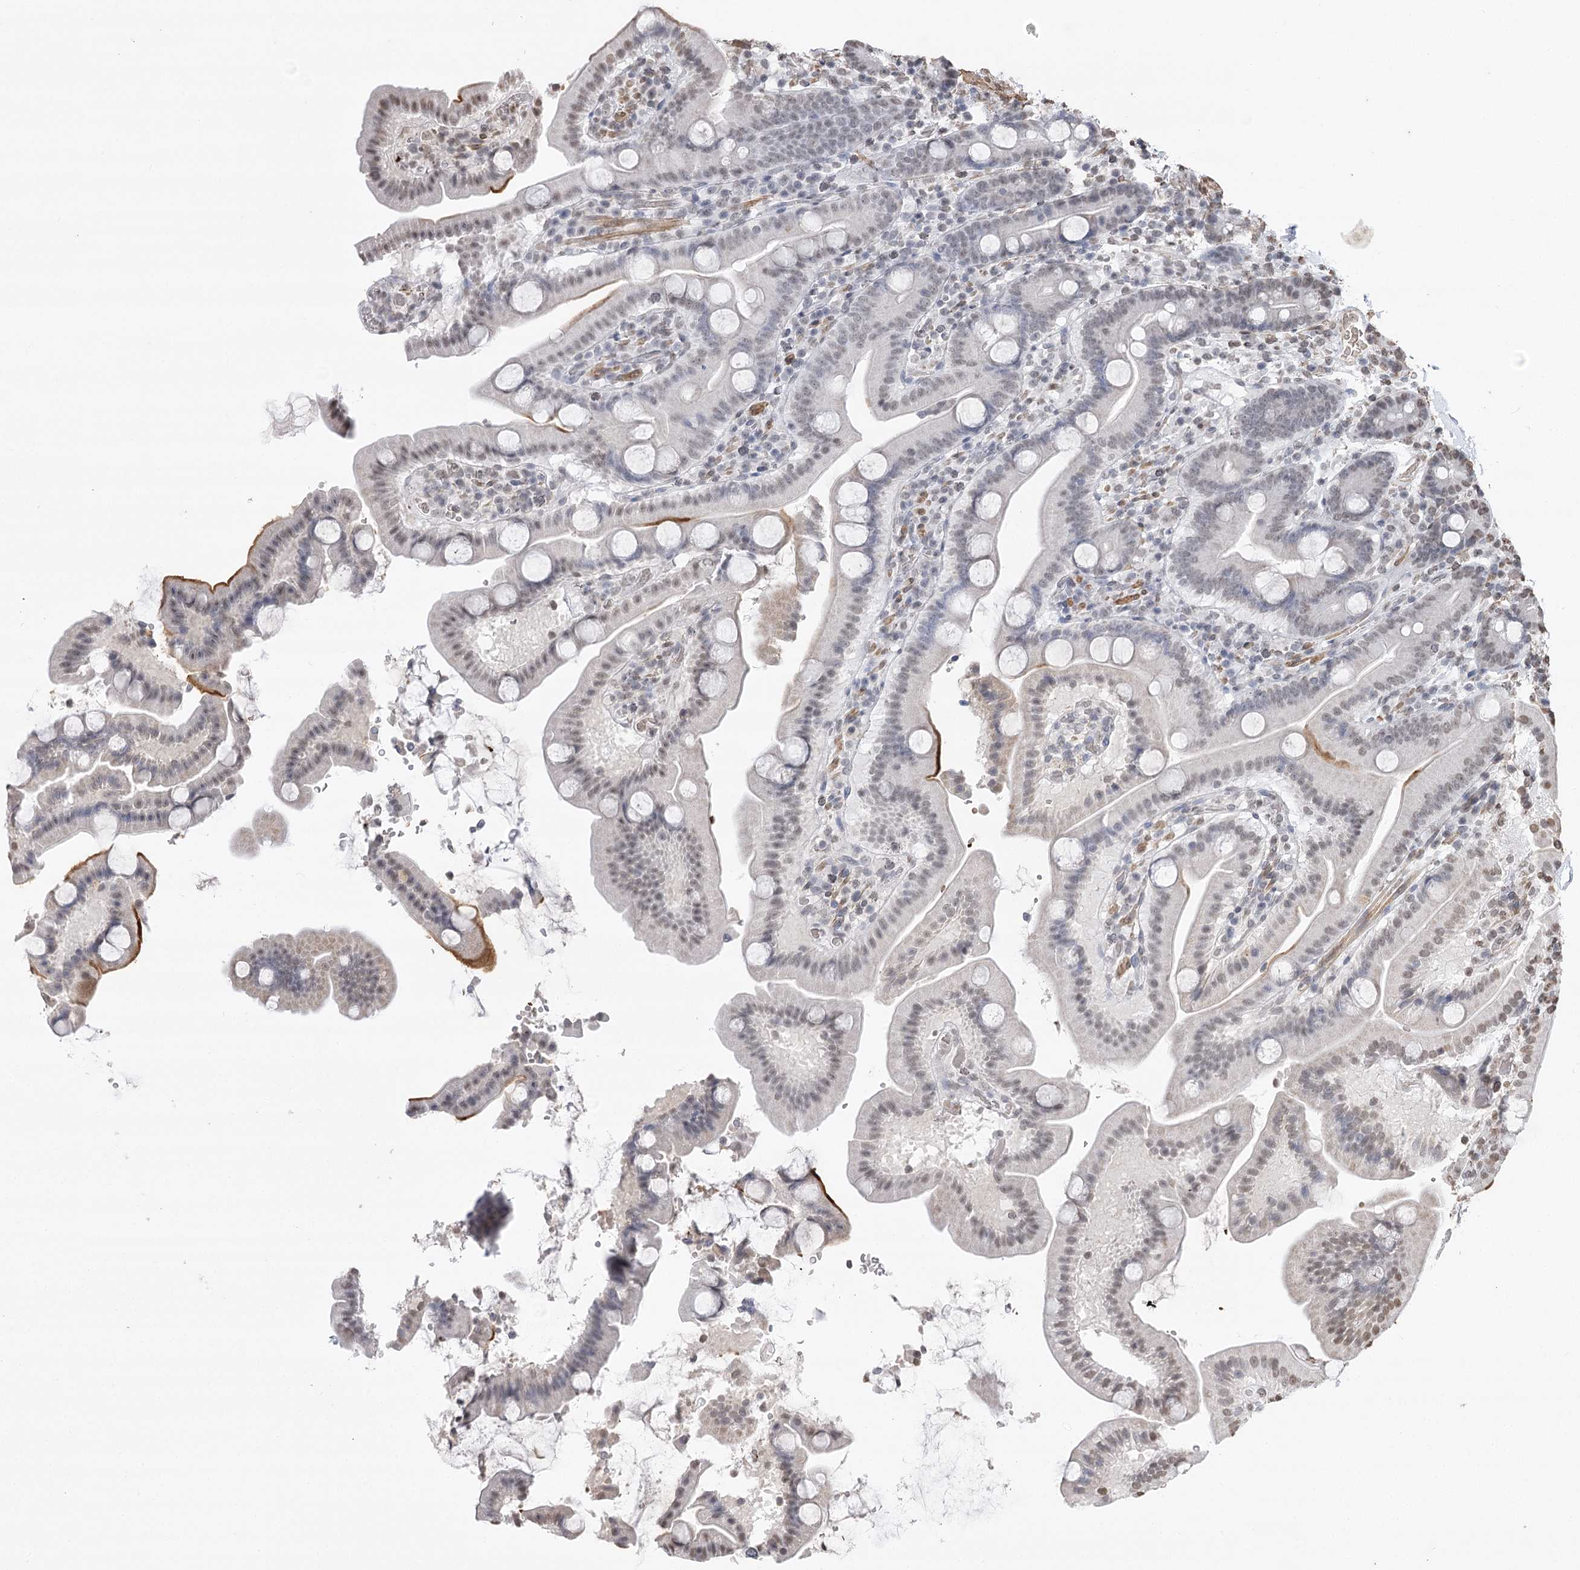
{"staining": {"intensity": "weak", "quantity": "<25%", "location": "nuclear"}, "tissue": "duodenum", "cell_type": "Glandular cells", "image_type": "normal", "snomed": [{"axis": "morphology", "description": "Normal tissue, NOS"}, {"axis": "topography", "description": "Duodenum"}], "caption": "Photomicrograph shows no protein positivity in glandular cells of unremarkable duodenum.", "gene": "ENSG00000275740", "patient": {"sex": "male", "age": 55}}